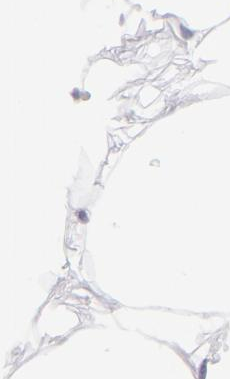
{"staining": {"intensity": "negative", "quantity": "none", "location": "none"}, "tissue": "adipose tissue", "cell_type": "Adipocytes", "image_type": "normal", "snomed": [{"axis": "morphology", "description": "Normal tissue, NOS"}, {"axis": "morphology", "description": "Duct carcinoma"}, {"axis": "topography", "description": "Breast"}, {"axis": "topography", "description": "Adipose tissue"}], "caption": "Immunohistochemistry (IHC) of unremarkable adipose tissue displays no expression in adipocytes.", "gene": "SLC1A2", "patient": {"sex": "female", "age": 37}}